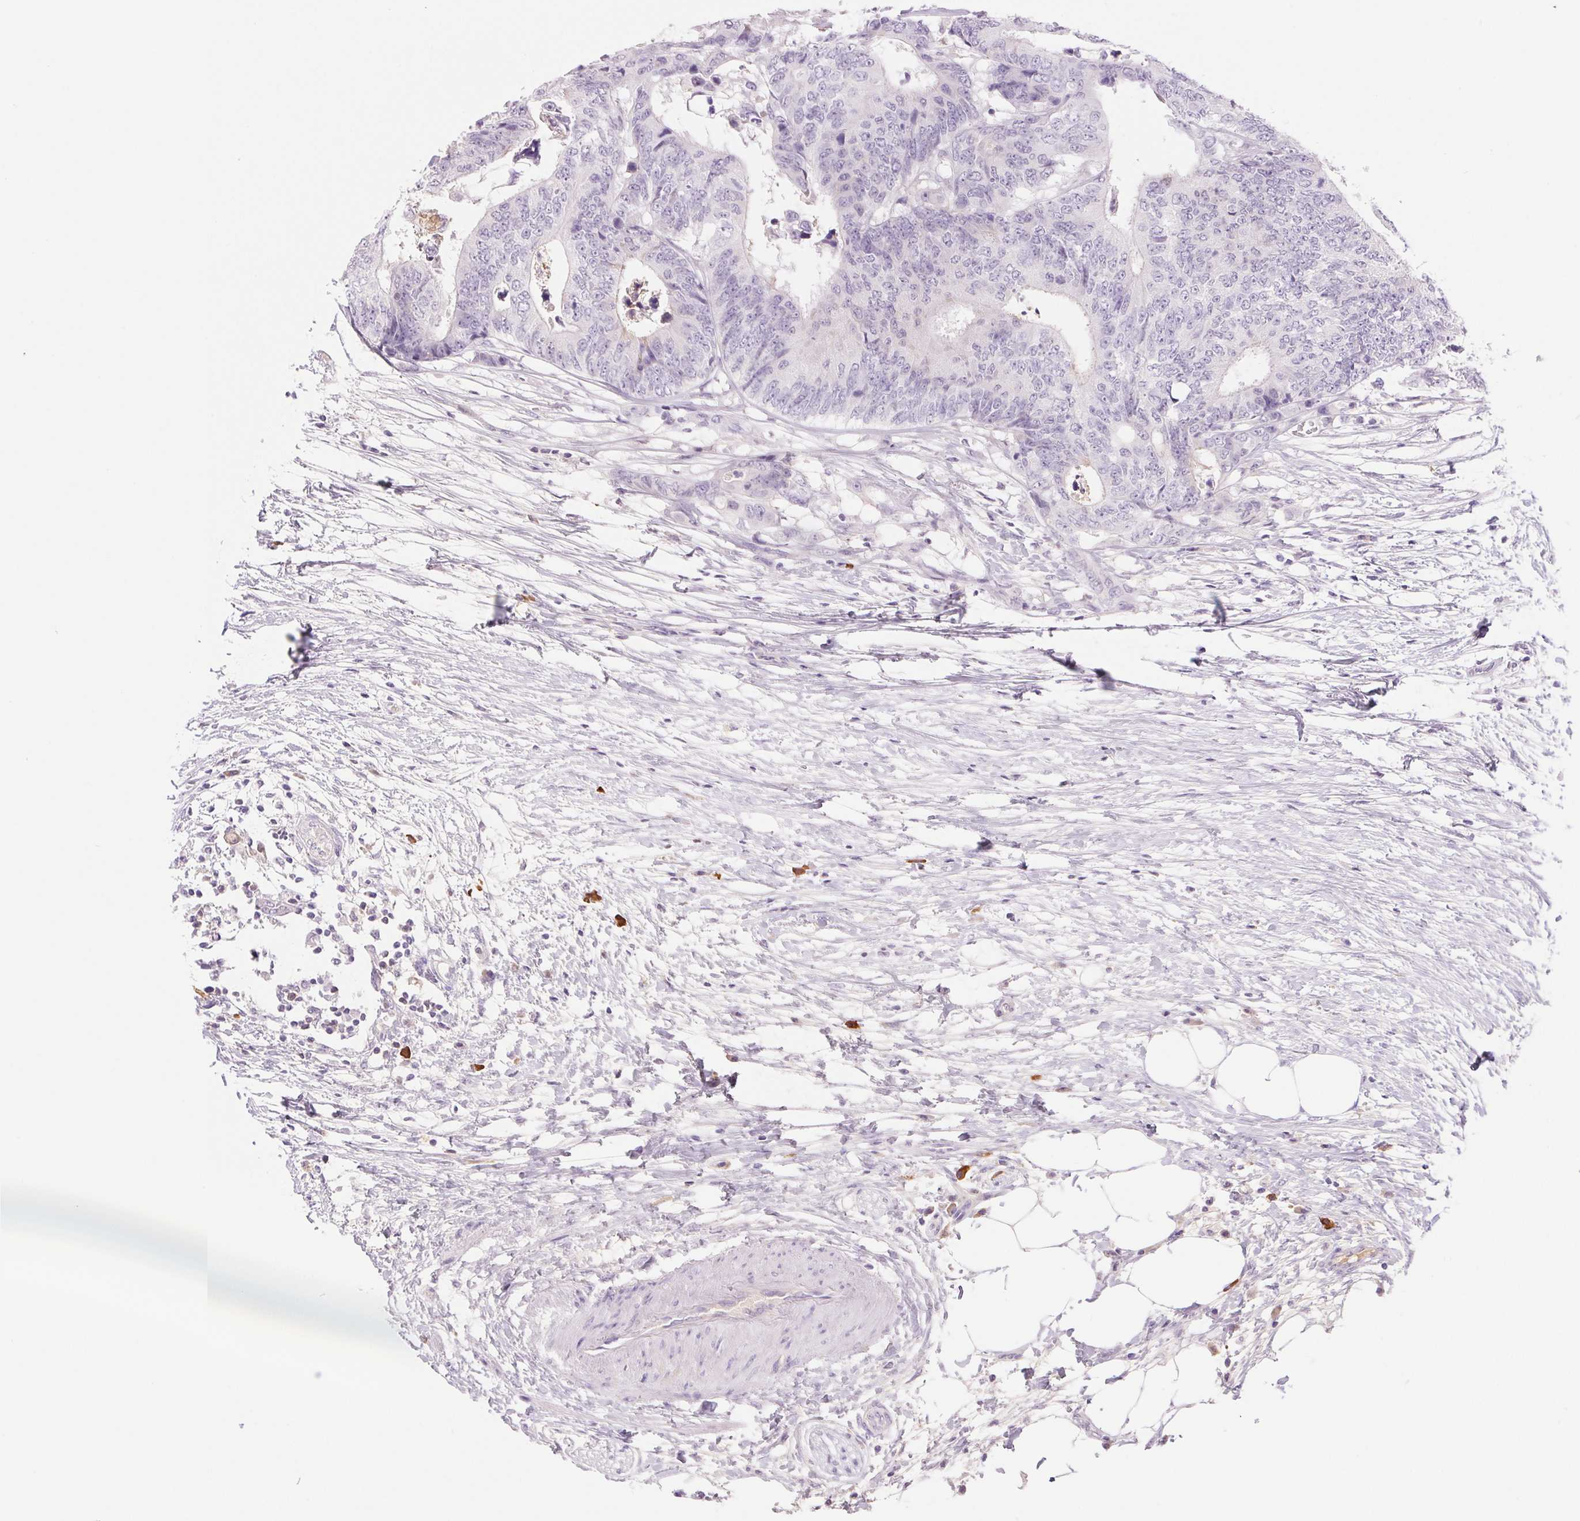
{"staining": {"intensity": "negative", "quantity": "none", "location": "none"}, "tissue": "colorectal cancer", "cell_type": "Tumor cells", "image_type": "cancer", "snomed": [{"axis": "morphology", "description": "Adenocarcinoma, NOS"}, {"axis": "topography", "description": "Colon"}], "caption": "A histopathology image of human colorectal cancer (adenocarcinoma) is negative for staining in tumor cells. (Brightfield microscopy of DAB IHC at high magnification).", "gene": "IFIT1B", "patient": {"sex": "female", "age": 48}}